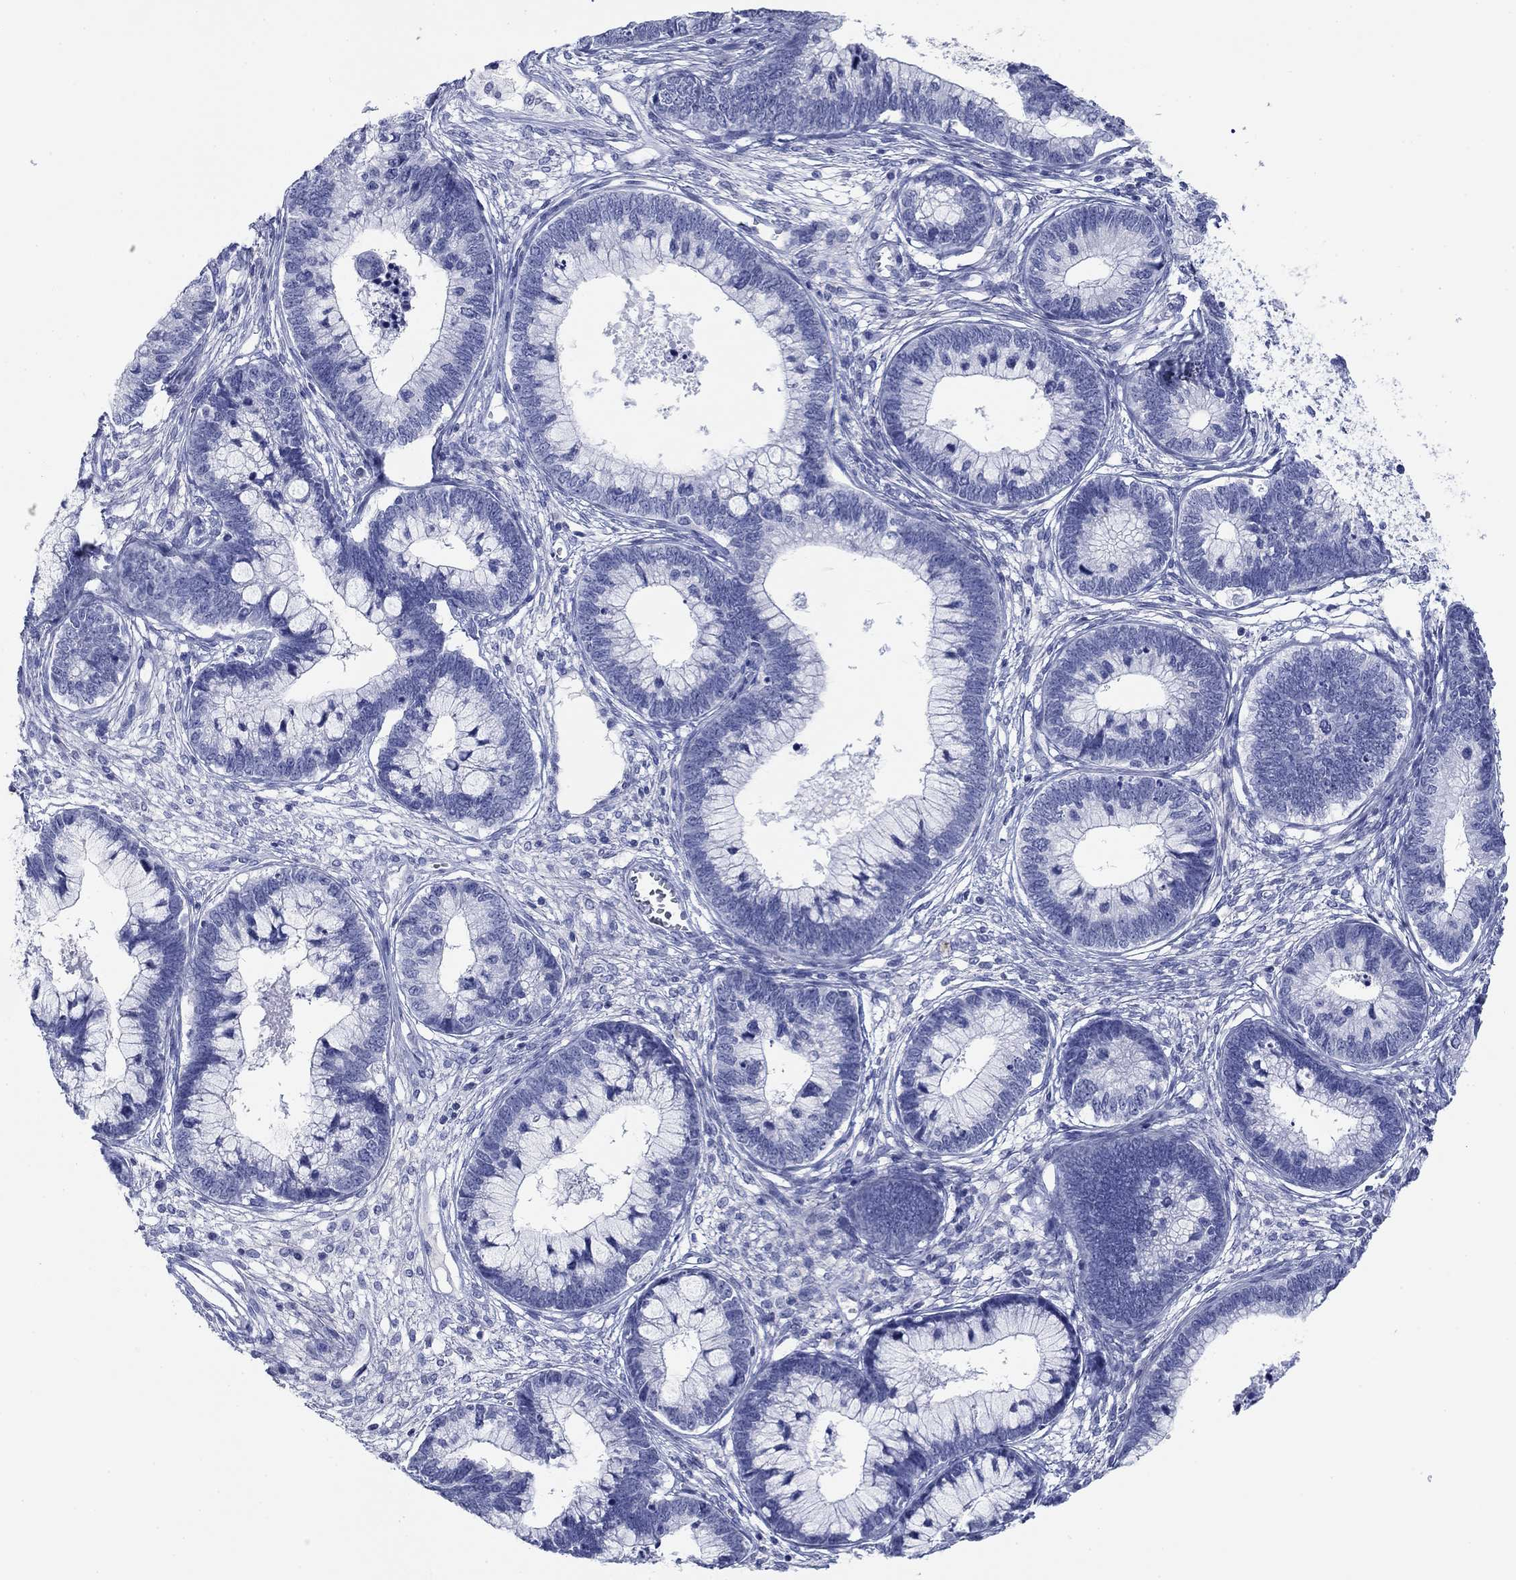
{"staining": {"intensity": "negative", "quantity": "none", "location": "none"}, "tissue": "cervical cancer", "cell_type": "Tumor cells", "image_type": "cancer", "snomed": [{"axis": "morphology", "description": "Adenocarcinoma, NOS"}, {"axis": "topography", "description": "Cervix"}], "caption": "IHC of adenocarcinoma (cervical) demonstrates no expression in tumor cells.", "gene": "PDYN", "patient": {"sex": "female", "age": 44}}